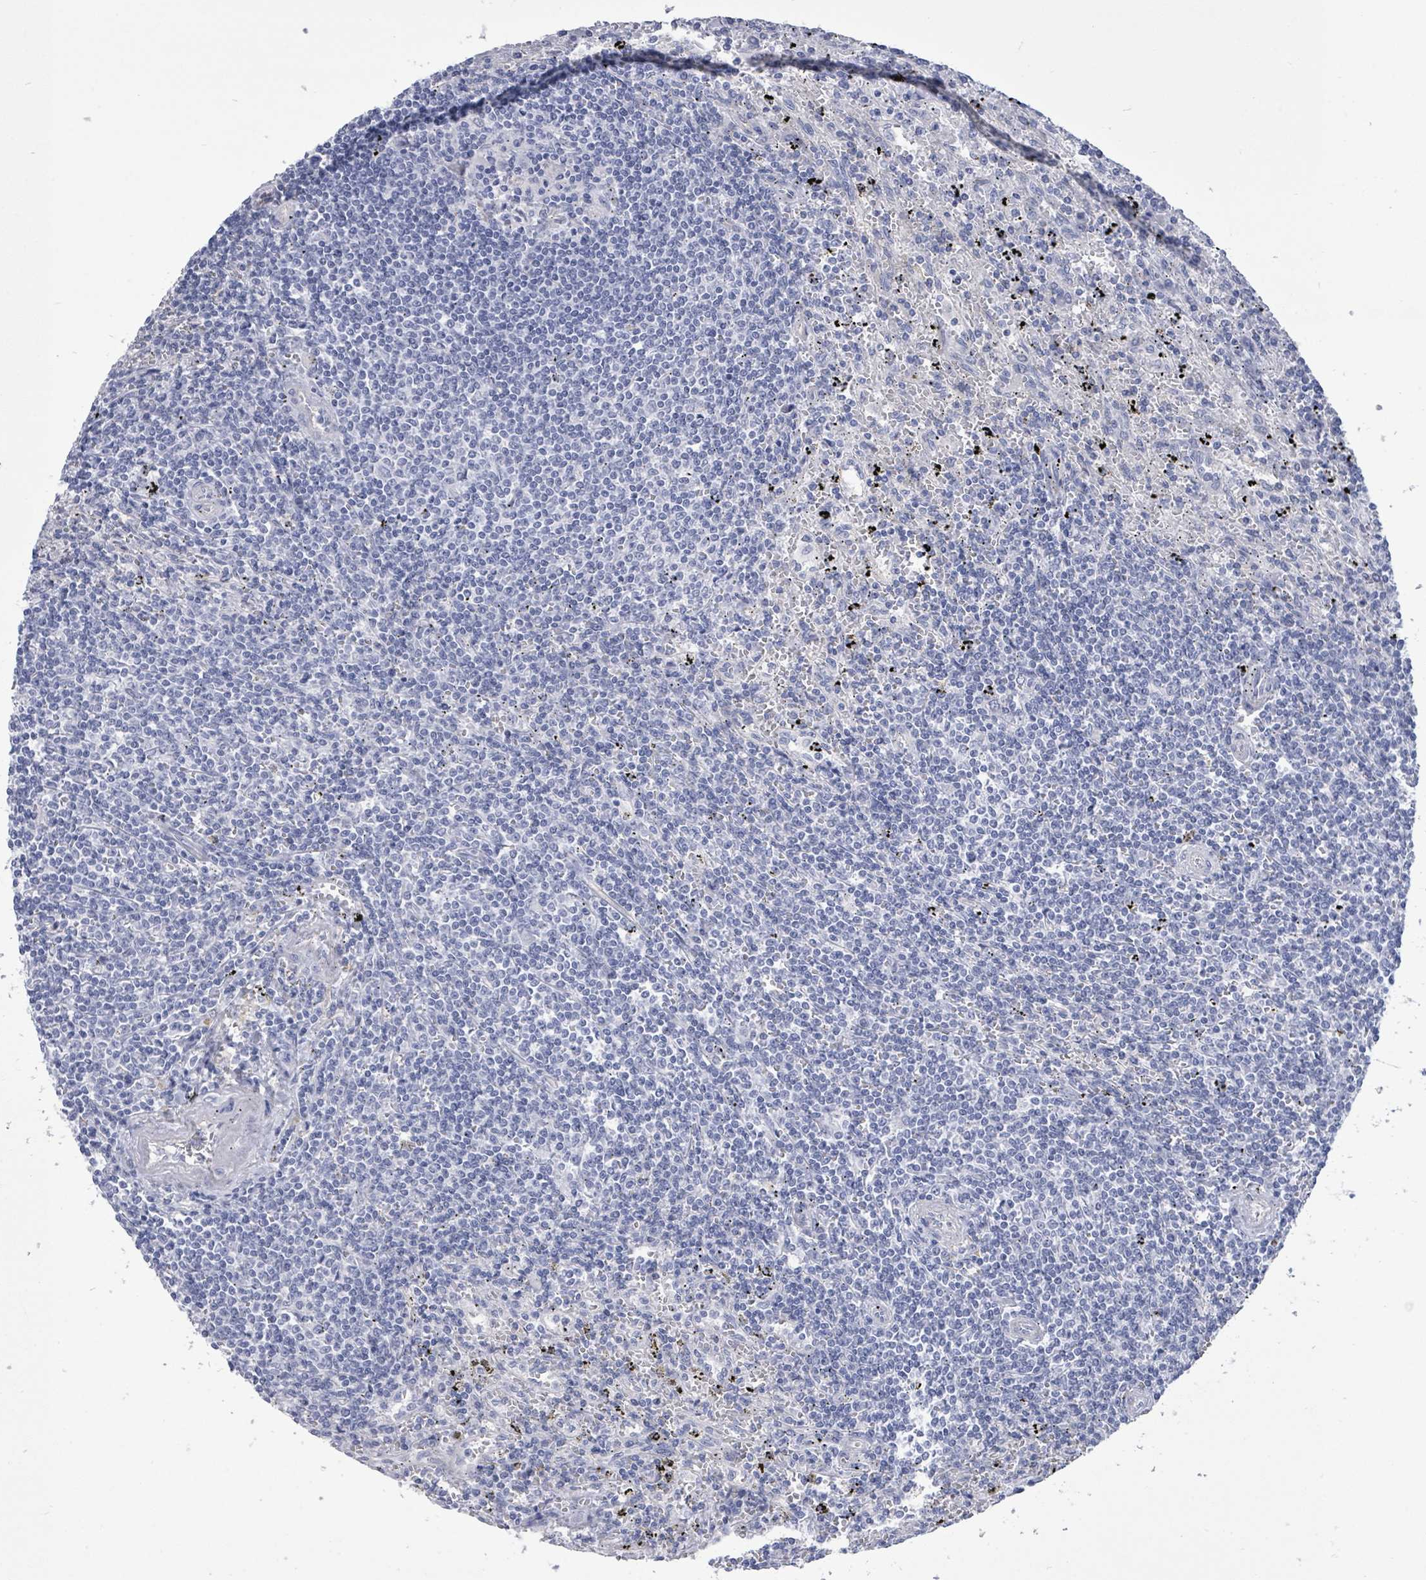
{"staining": {"intensity": "negative", "quantity": "none", "location": "none"}, "tissue": "lymphoma", "cell_type": "Tumor cells", "image_type": "cancer", "snomed": [{"axis": "morphology", "description": "Malignant lymphoma, non-Hodgkin's type, Low grade"}, {"axis": "topography", "description": "Spleen"}], "caption": "DAB immunohistochemical staining of human lymphoma demonstrates no significant expression in tumor cells.", "gene": "CT45A5", "patient": {"sex": "male", "age": 76}}